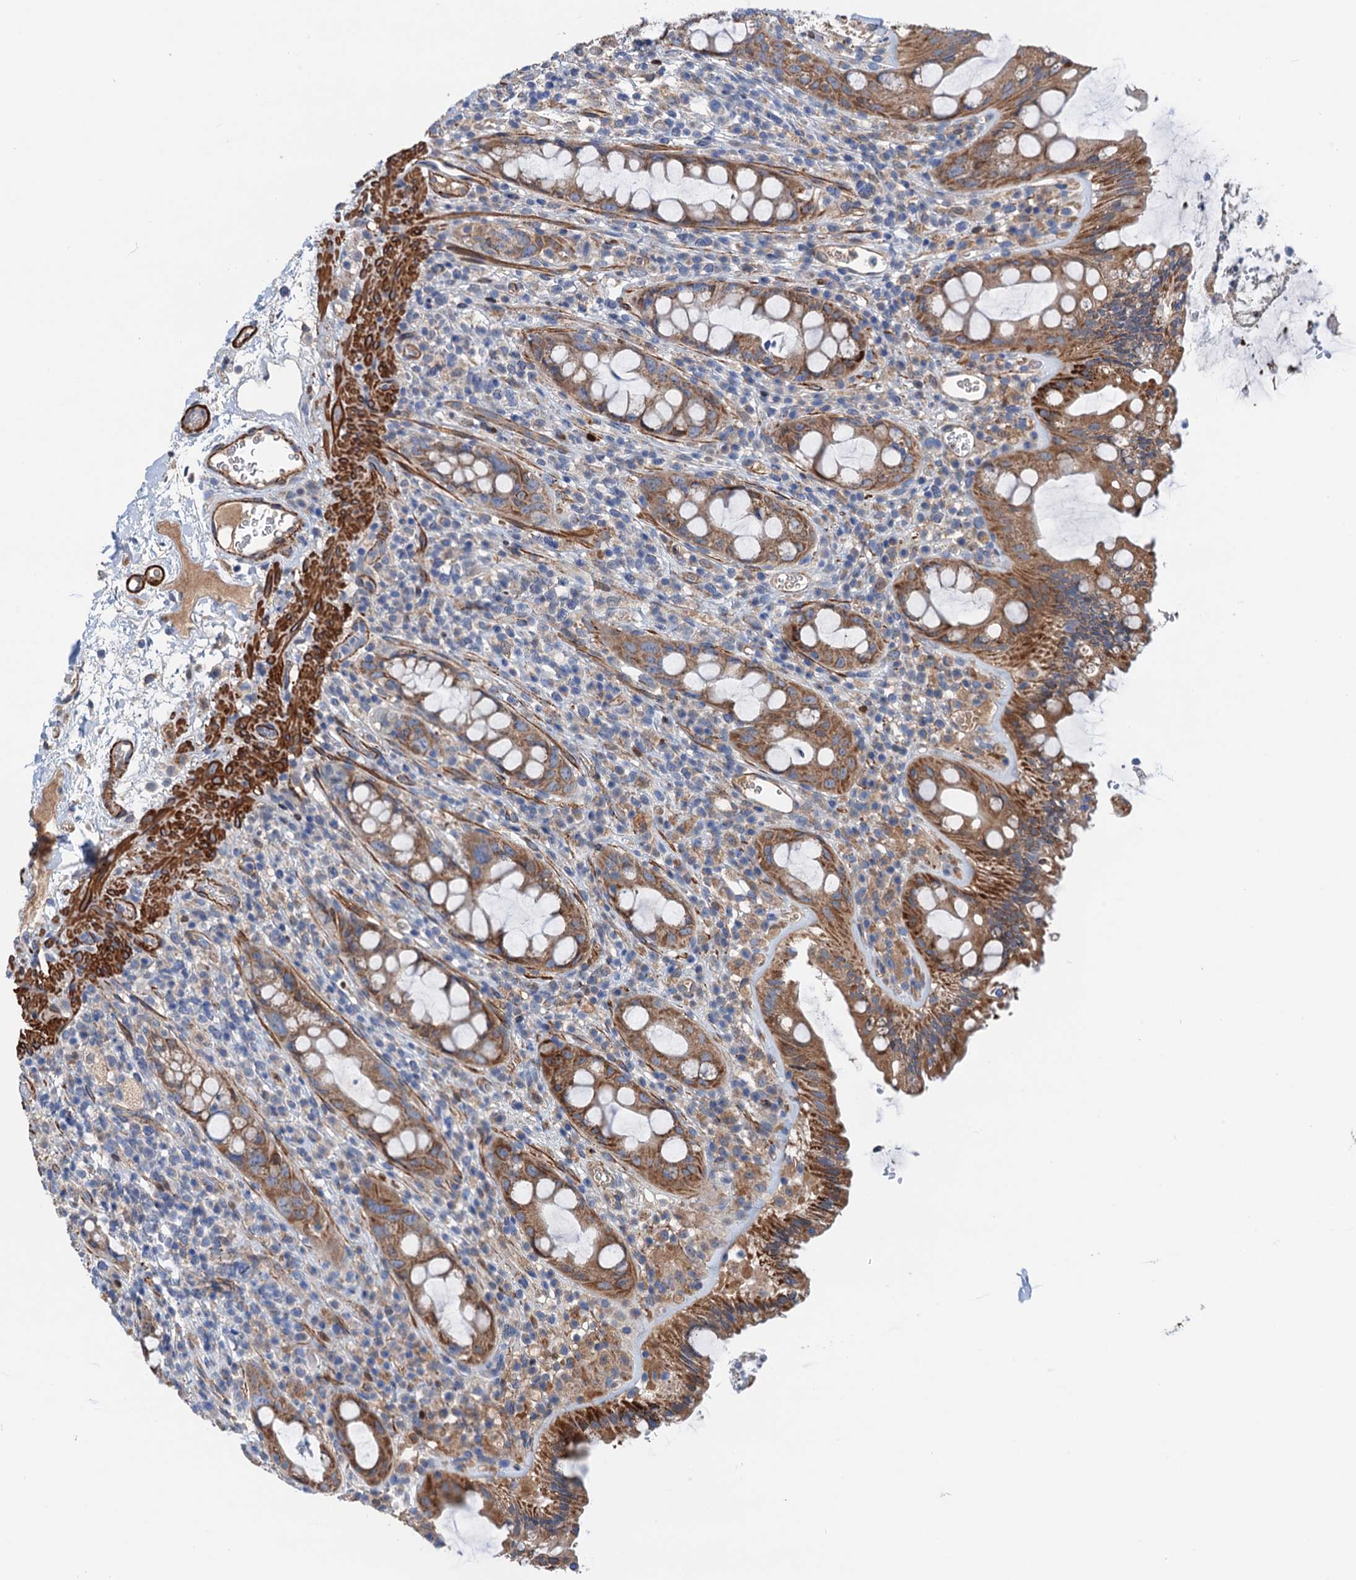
{"staining": {"intensity": "moderate", "quantity": ">75%", "location": "cytoplasmic/membranous"}, "tissue": "rectum", "cell_type": "Glandular cells", "image_type": "normal", "snomed": [{"axis": "morphology", "description": "Normal tissue, NOS"}, {"axis": "topography", "description": "Rectum"}], "caption": "This histopathology image exhibits IHC staining of benign human rectum, with medium moderate cytoplasmic/membranous expression in approximately >75% of glandular cells.", "gene": "CSTPP1", "patient": {"sex": "female", "age": 57}}